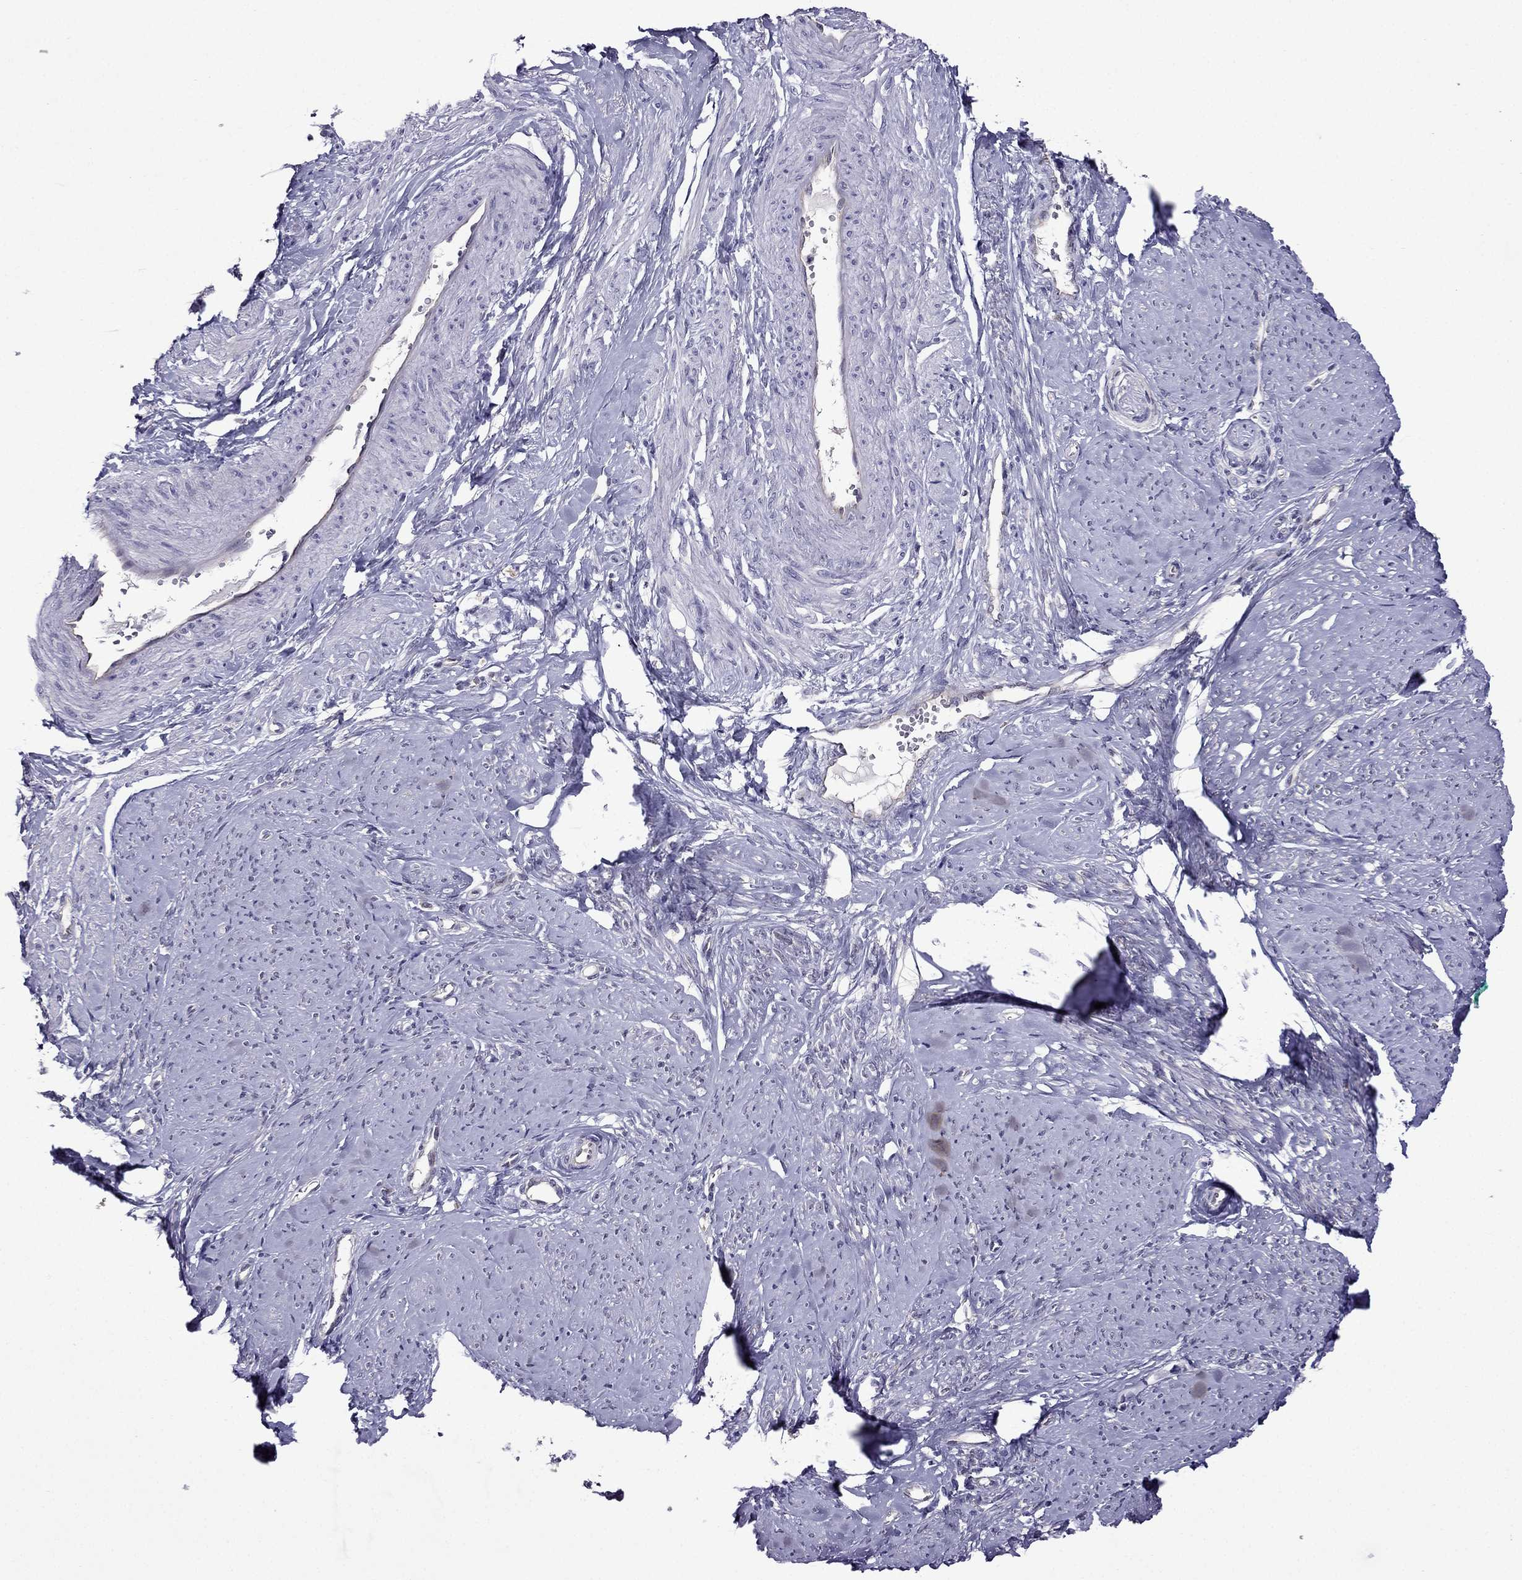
{"staining": {"intensity": "negative", "quantity": "none", "location": "none"}, "tissue": "smooth muscle", "cell_type": "Smooth muscle cells", "image_type": "normal", "snomed": [{"axis": "morphology", "description": "Normal tissue, NOS"}, {"axis": "topography", "description": "Smooth muscle"}], "caption": "A photomicrograph of human smooth muscle is negative for staining in smooth muscle cells. (Brightfield microscopy of DAB immunohistochemistry at high magnification).", "gene": "CDK5", "patient": {"sex": "female", "age": 48}}